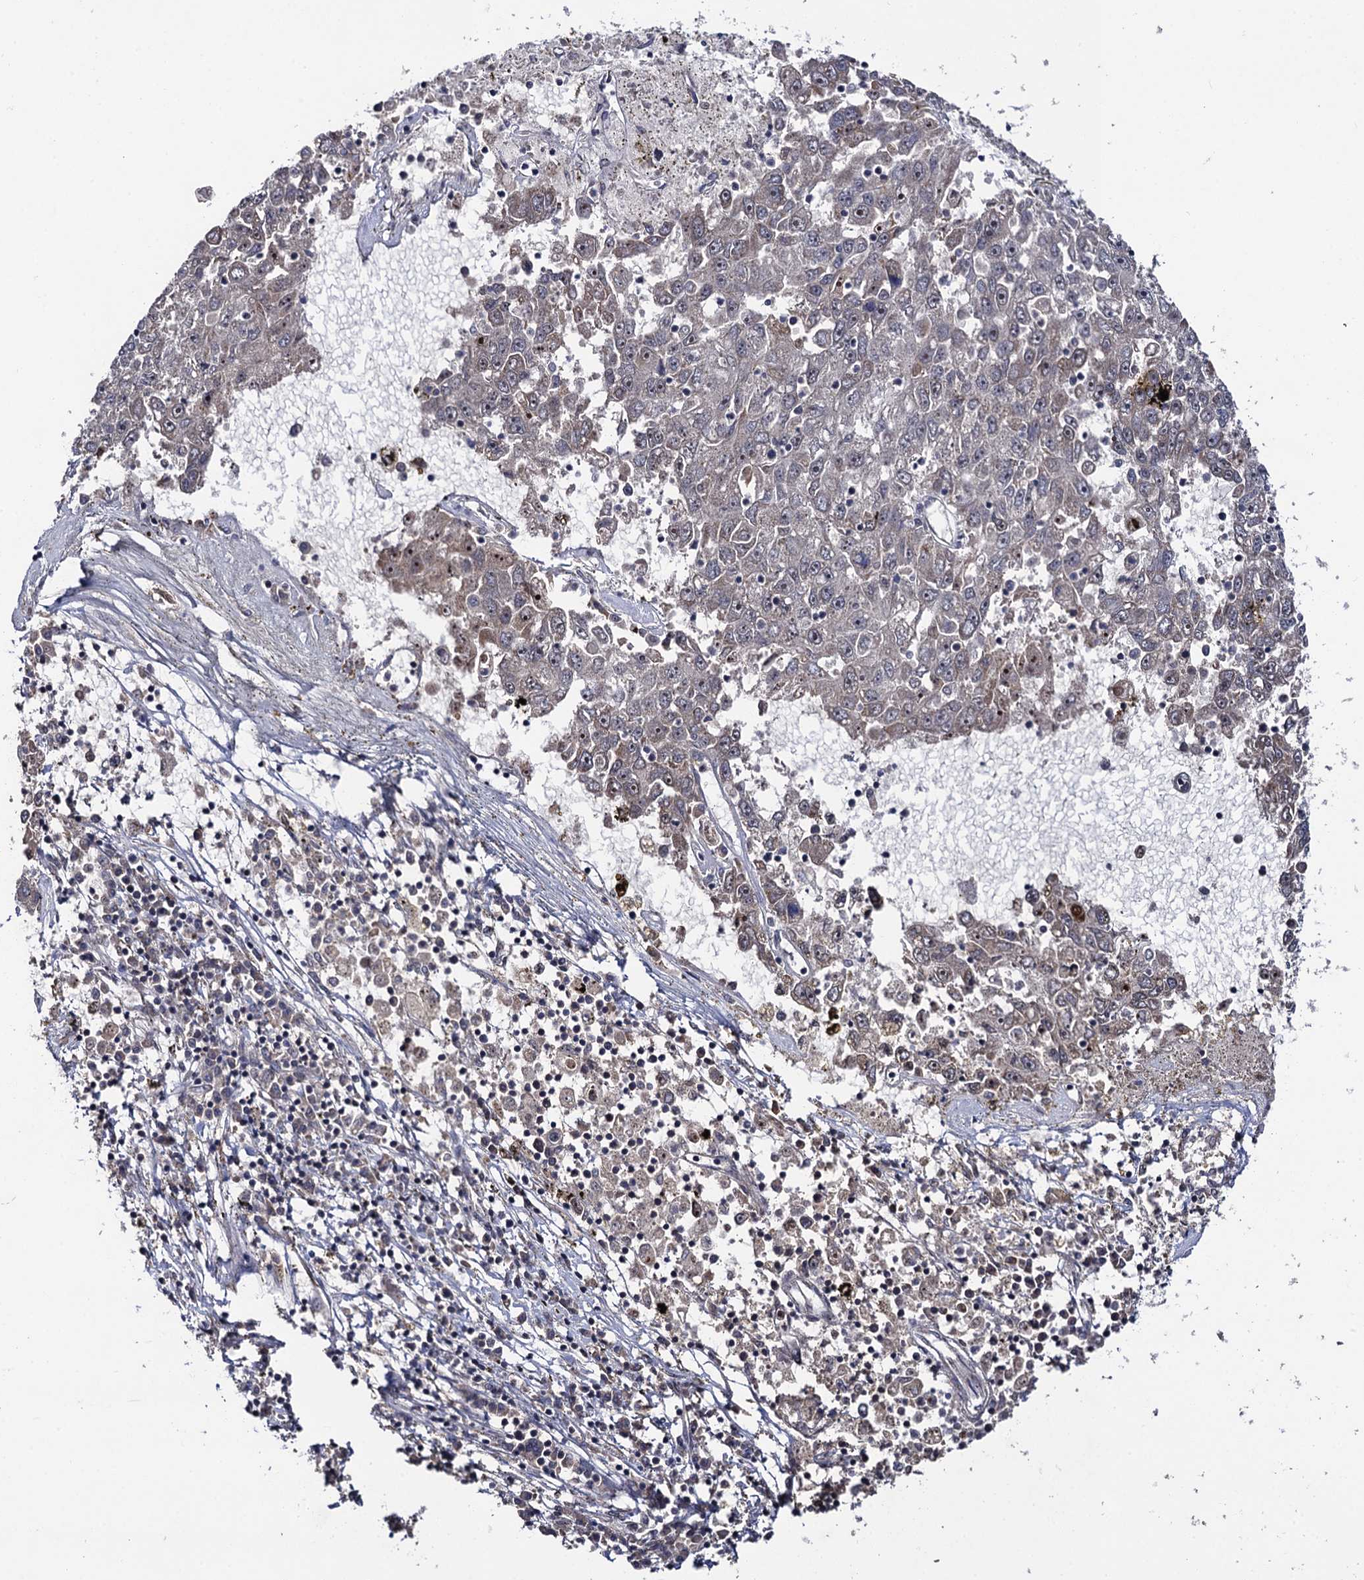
{"staining": {"intensity": "negative", "quantity": "none", "location": "none"}, "tissue": "liver cancer", "cell_type": "Tumor cells", "image_type": "cancer", "snomed": [{"axis": "morphology", "description": "Carcinoma, Hepatocellular, NOS"}, {"axis": "topography", "description": "Liver"}], "caption": "The immunohistochemistry (IHC) image has no significant positivity in tumor cells of liver cancer (hepatocellular carcinoma) tissue.", "gene": "LRRC63", "patient": {"sex": "male", "age": 49}}